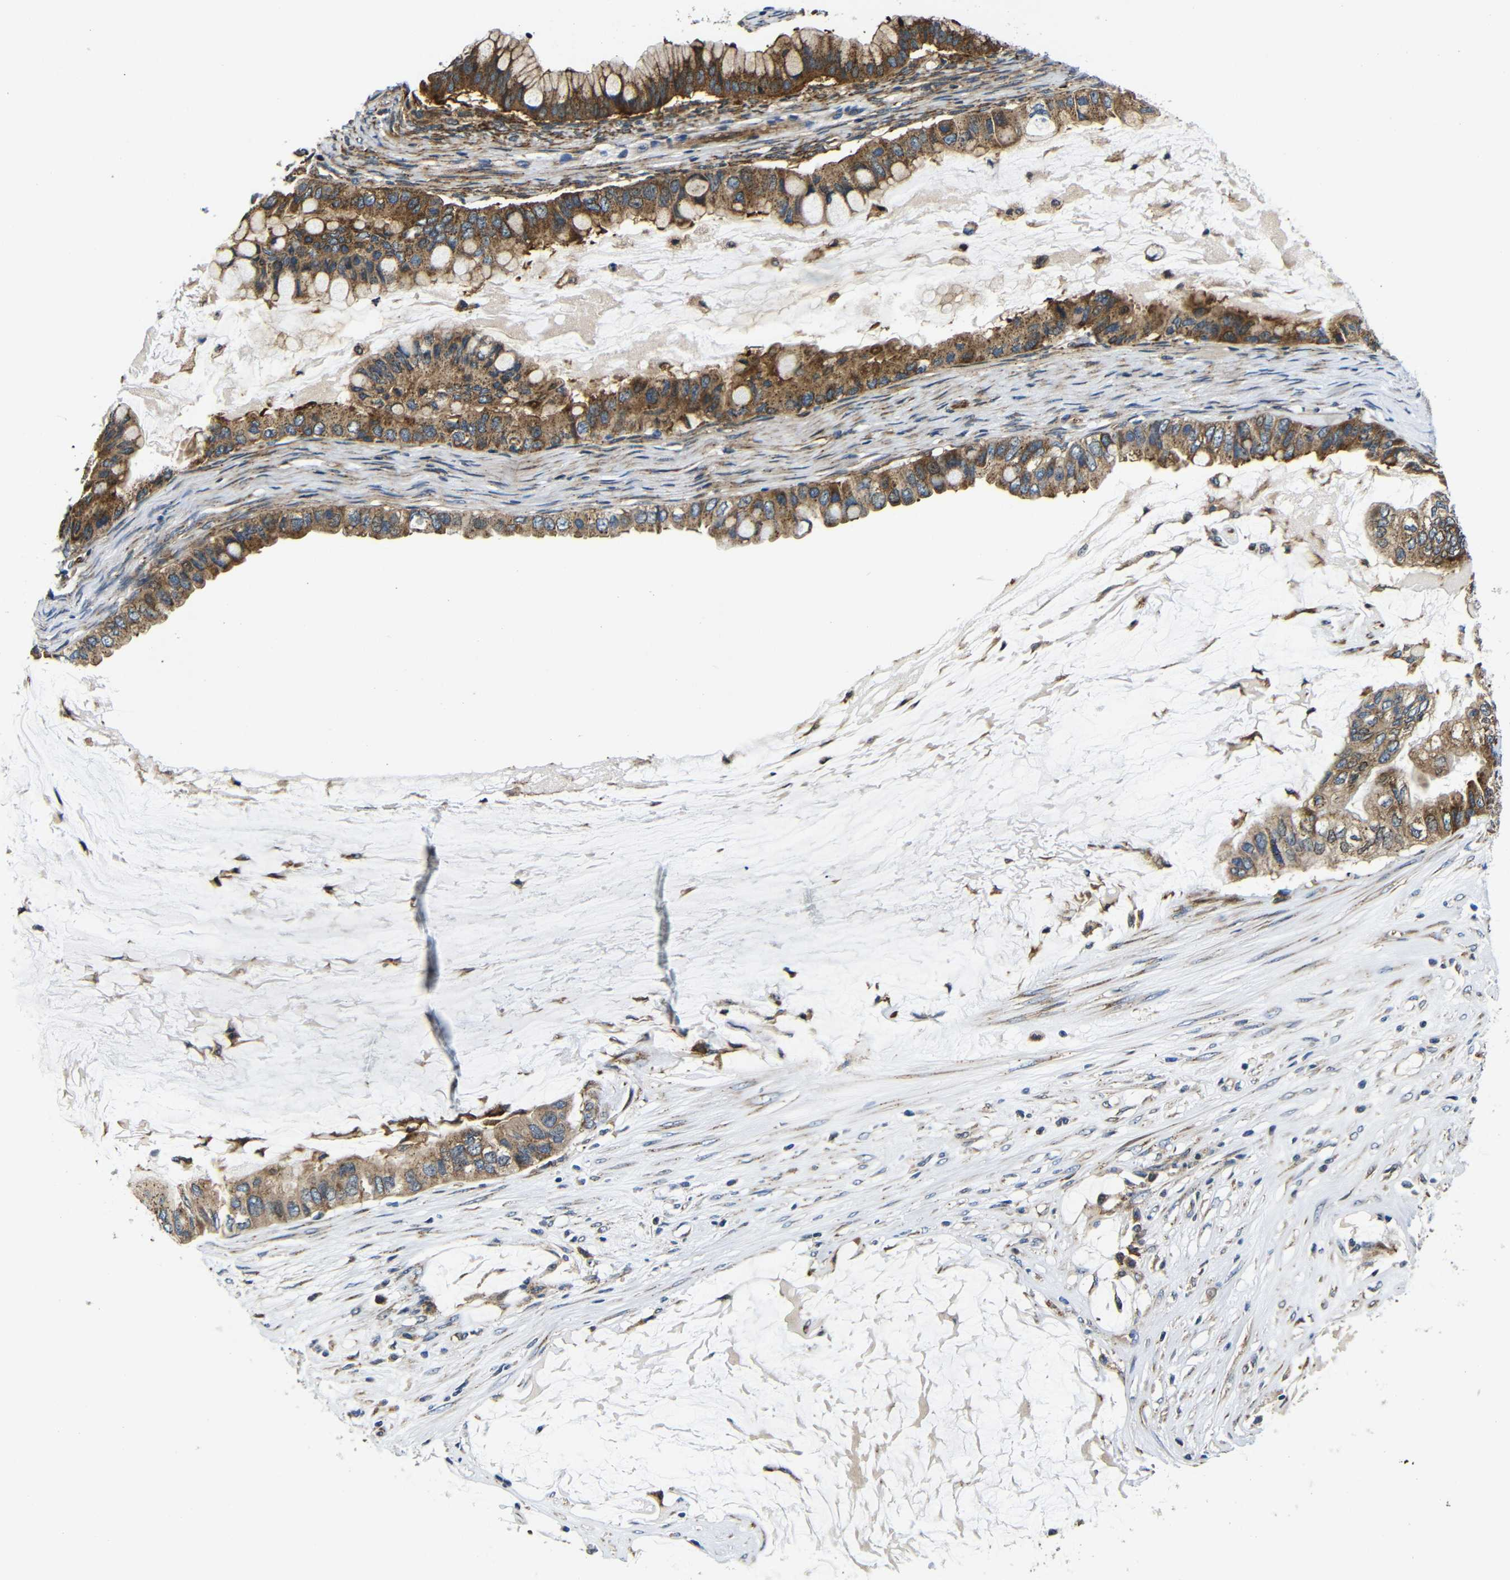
{"staining": {"intensity": "moderate", "quantity": ">75%", "location": "cytoplasmic/membranous"}, "tissue": "ovarian cancer", "cell_type": "Tumor cells", "image_type": "cancer", "snomed": [{"axis": "morphology", "description": "Cystadenocarcinoma, mucinous, NOS"}, {"axis": "topography", "description": "Ovary"}], "caption": "Ovarian cancer stained with DAB (3,3'-diaminobenzidine) immunohistochemistry reveals medium levels of moderate cytoplasmic/membranous positivity in about >75% of tumor cells.", "gene": "ABCE1", "patient": {"sex": "female", "age": 80}}